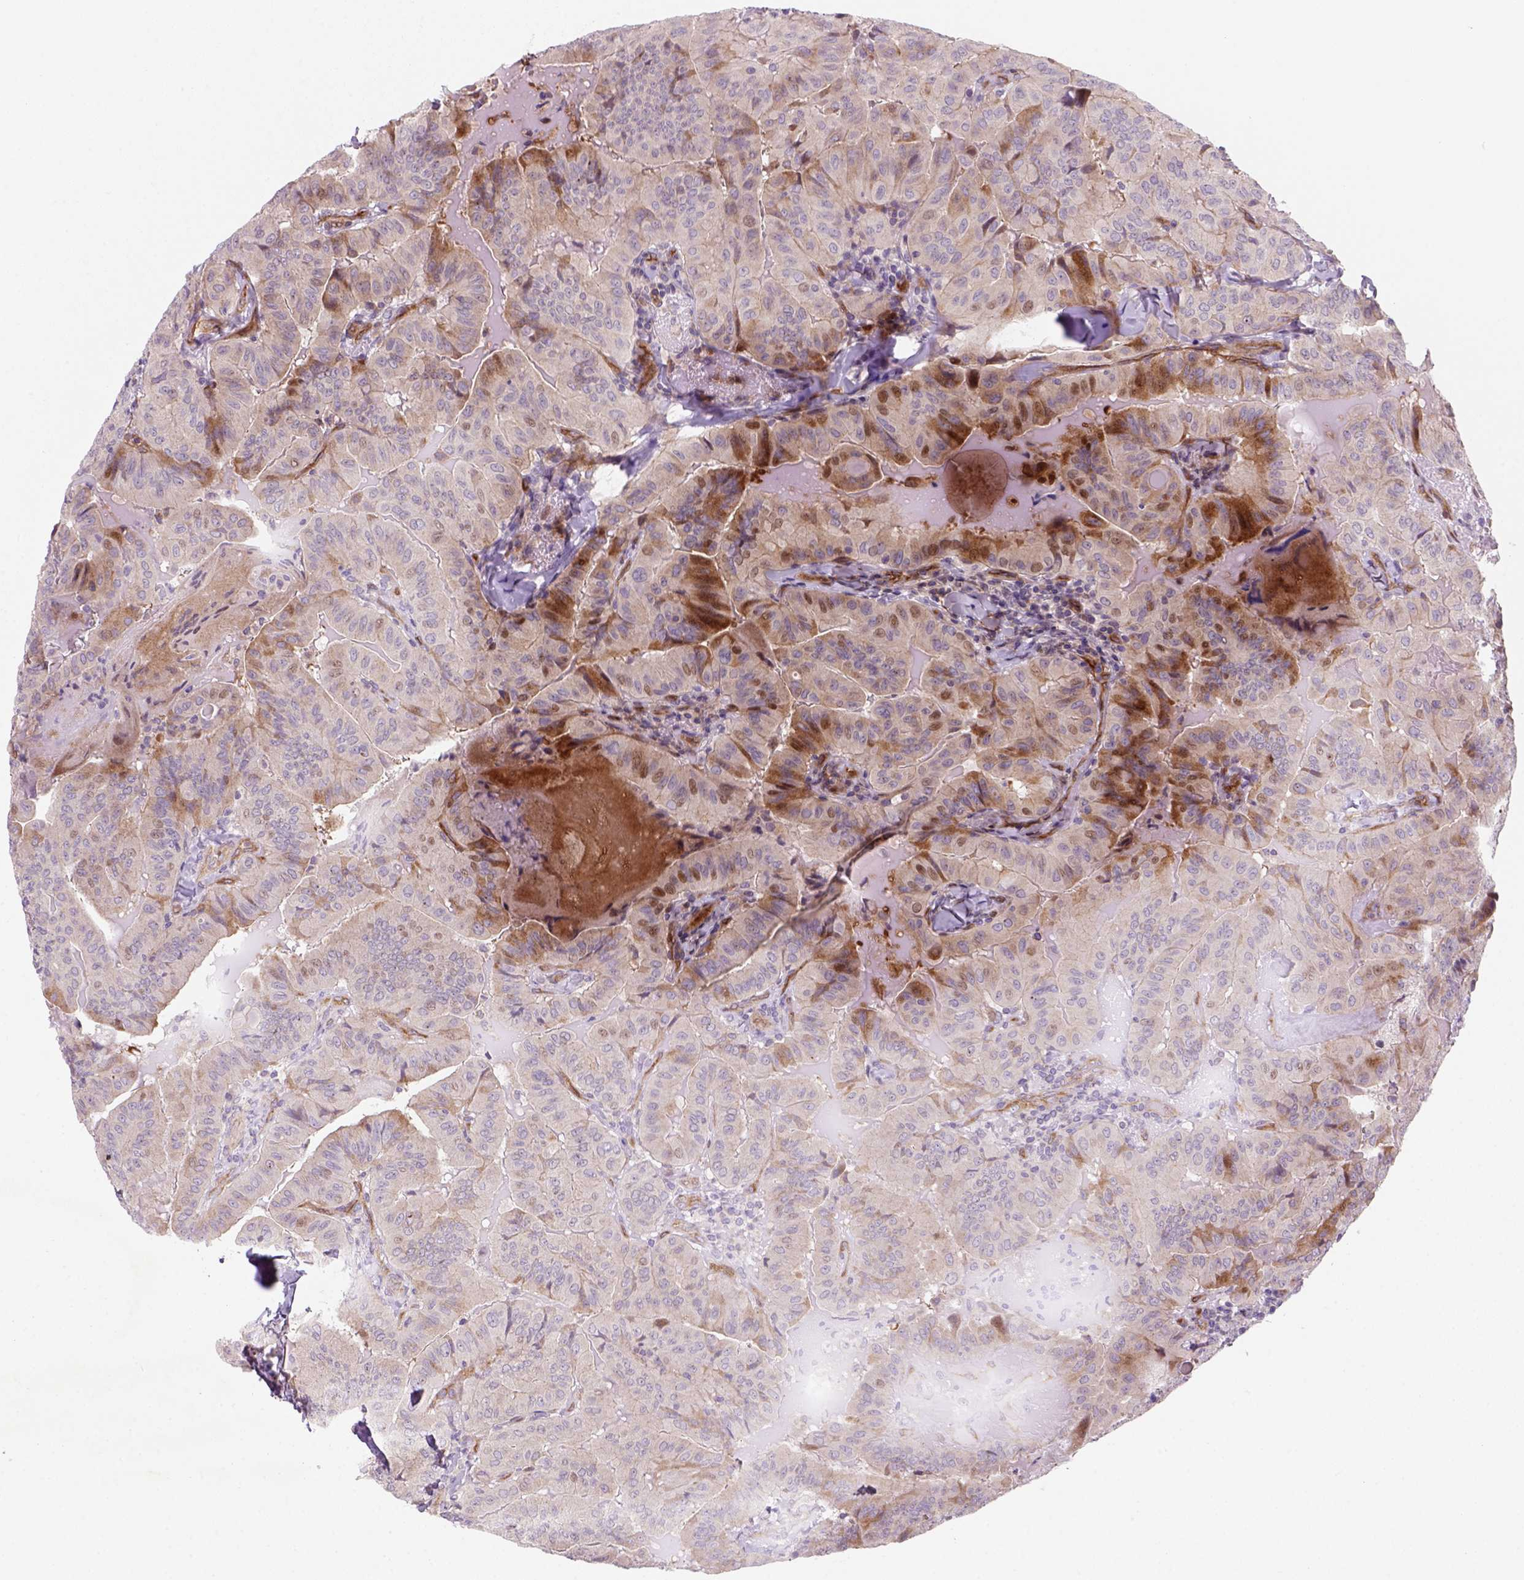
{"staining": {"intensity": "moderate", "quantity": "<25%", "location": "cytoplasmic/membranous,nuclear"}, "tissue": "thyroid cancer", "cell_type": "Tumor cells", "image_type": "cancer", "snomed": [{"axis": "morphology", "description": "Papillary adenocarcinoma, NOS"}, {"axis": "topography", "description": "Thyroid gland"}], "caption": "Immunohistochemistry micrograph of neoplastic tissue: human thyroid cancer (papillary adenocarcinoma) stained using immunohistochemistry (IHC) exhibits low levels of moderate protein expression localized specifically in the cytoplasmic/membranous and nuclear of tumor cells, appearing as a cytoplasmic/membranous and nuclear brown color.", "gene": "VSTM5", "patient": {"sex": "female", "age": 68}}